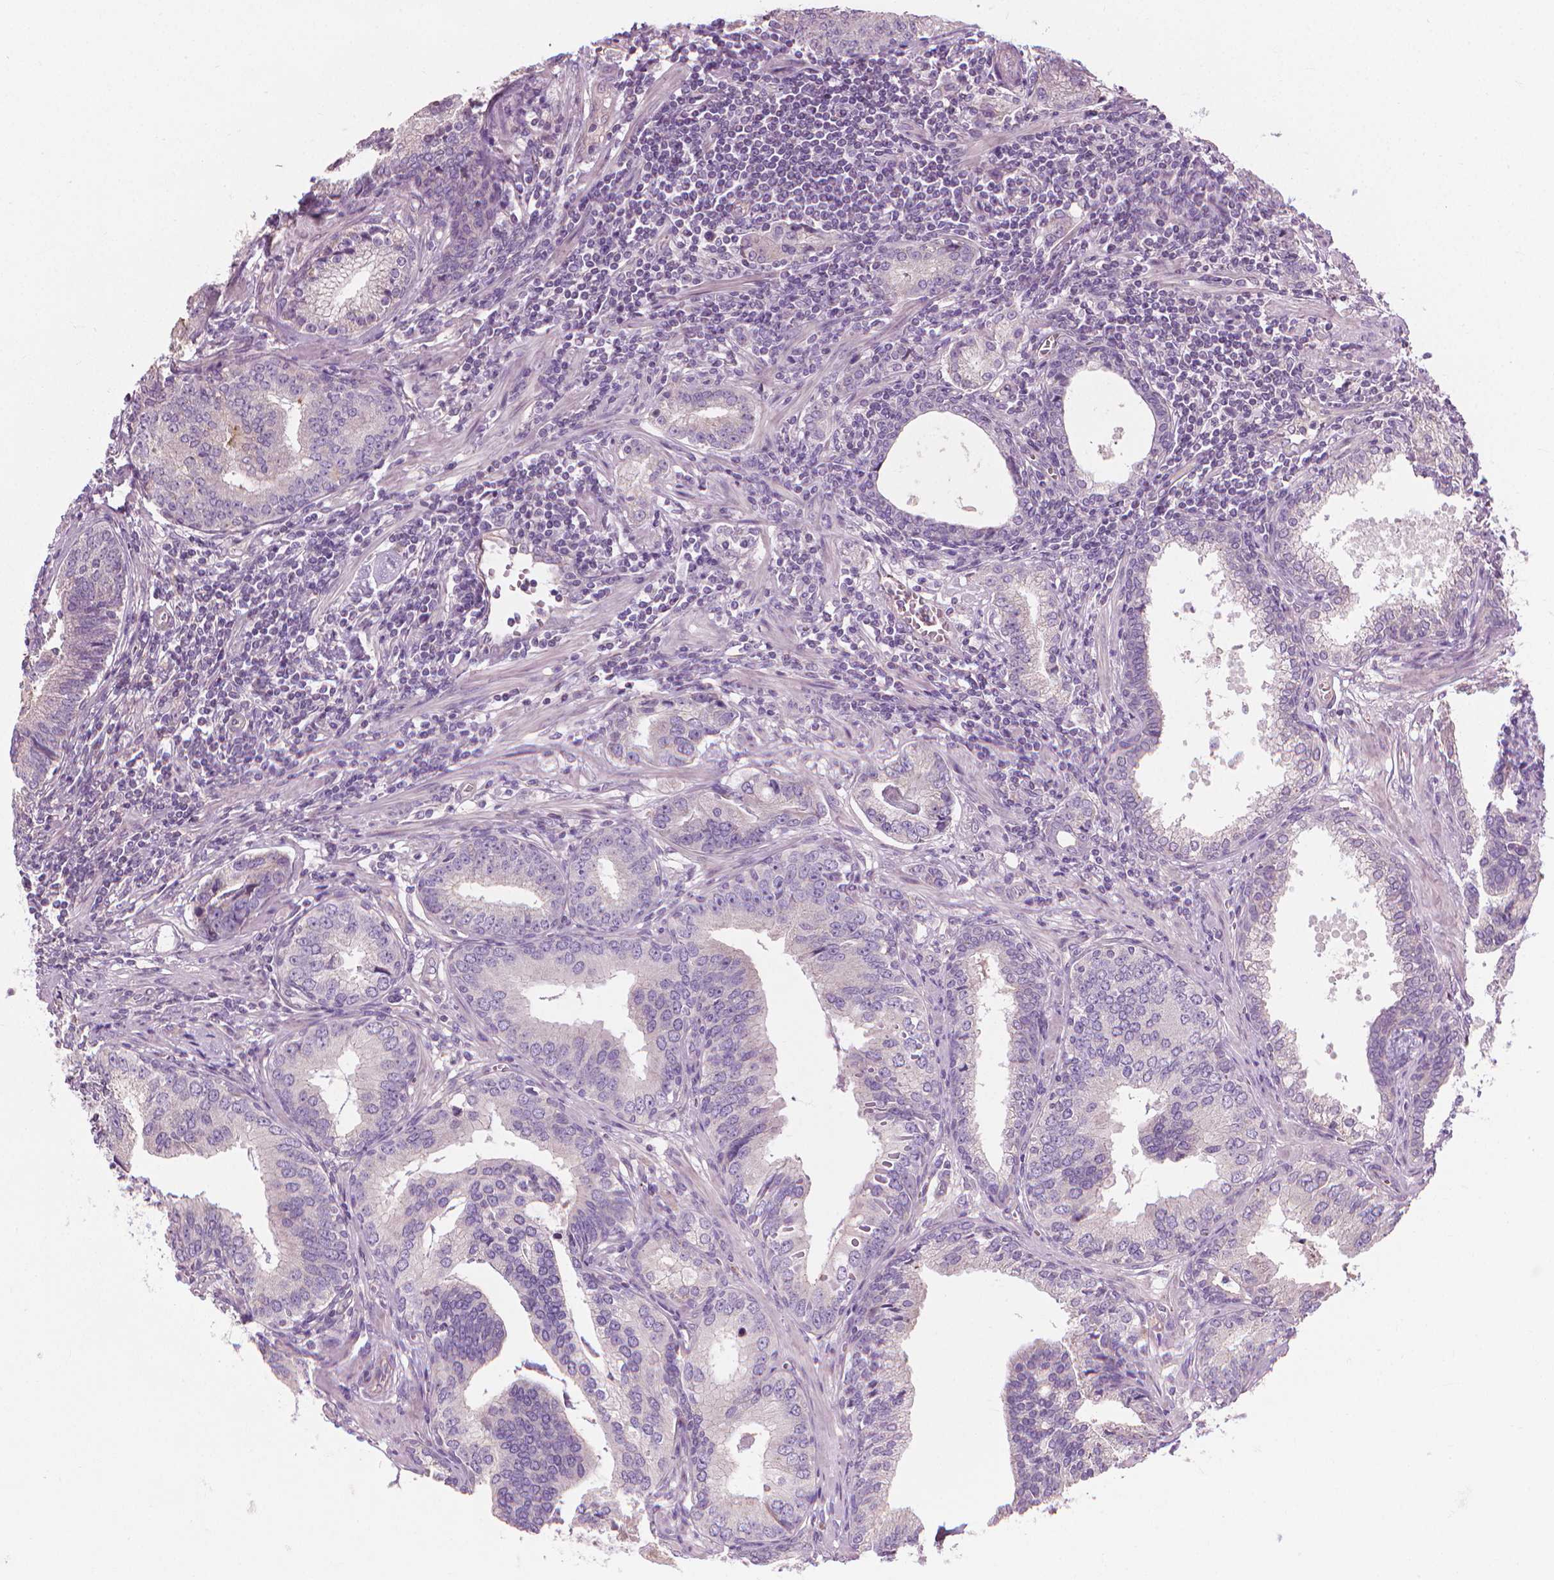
{"staining": {"intensity": "negative", "quantity": "none", "location": "none"}, "tissue": "prostate cancer", "cell_type": "Tumor cells", "image_type": "cancer", "snomed": [{"axis": "morphology", "description": "Adenocarcinoma, NOS"}, {"axis": "topography", "description": "Prostate"}], "caption": "IHC image of adenocarcinoma (prostate) stained for a protein (brown), which displays no staining in tumor cells. Nuclei are stained in blue.", "gene": "RIIAD1", "patient": {"sex": "male", "age": 64}}